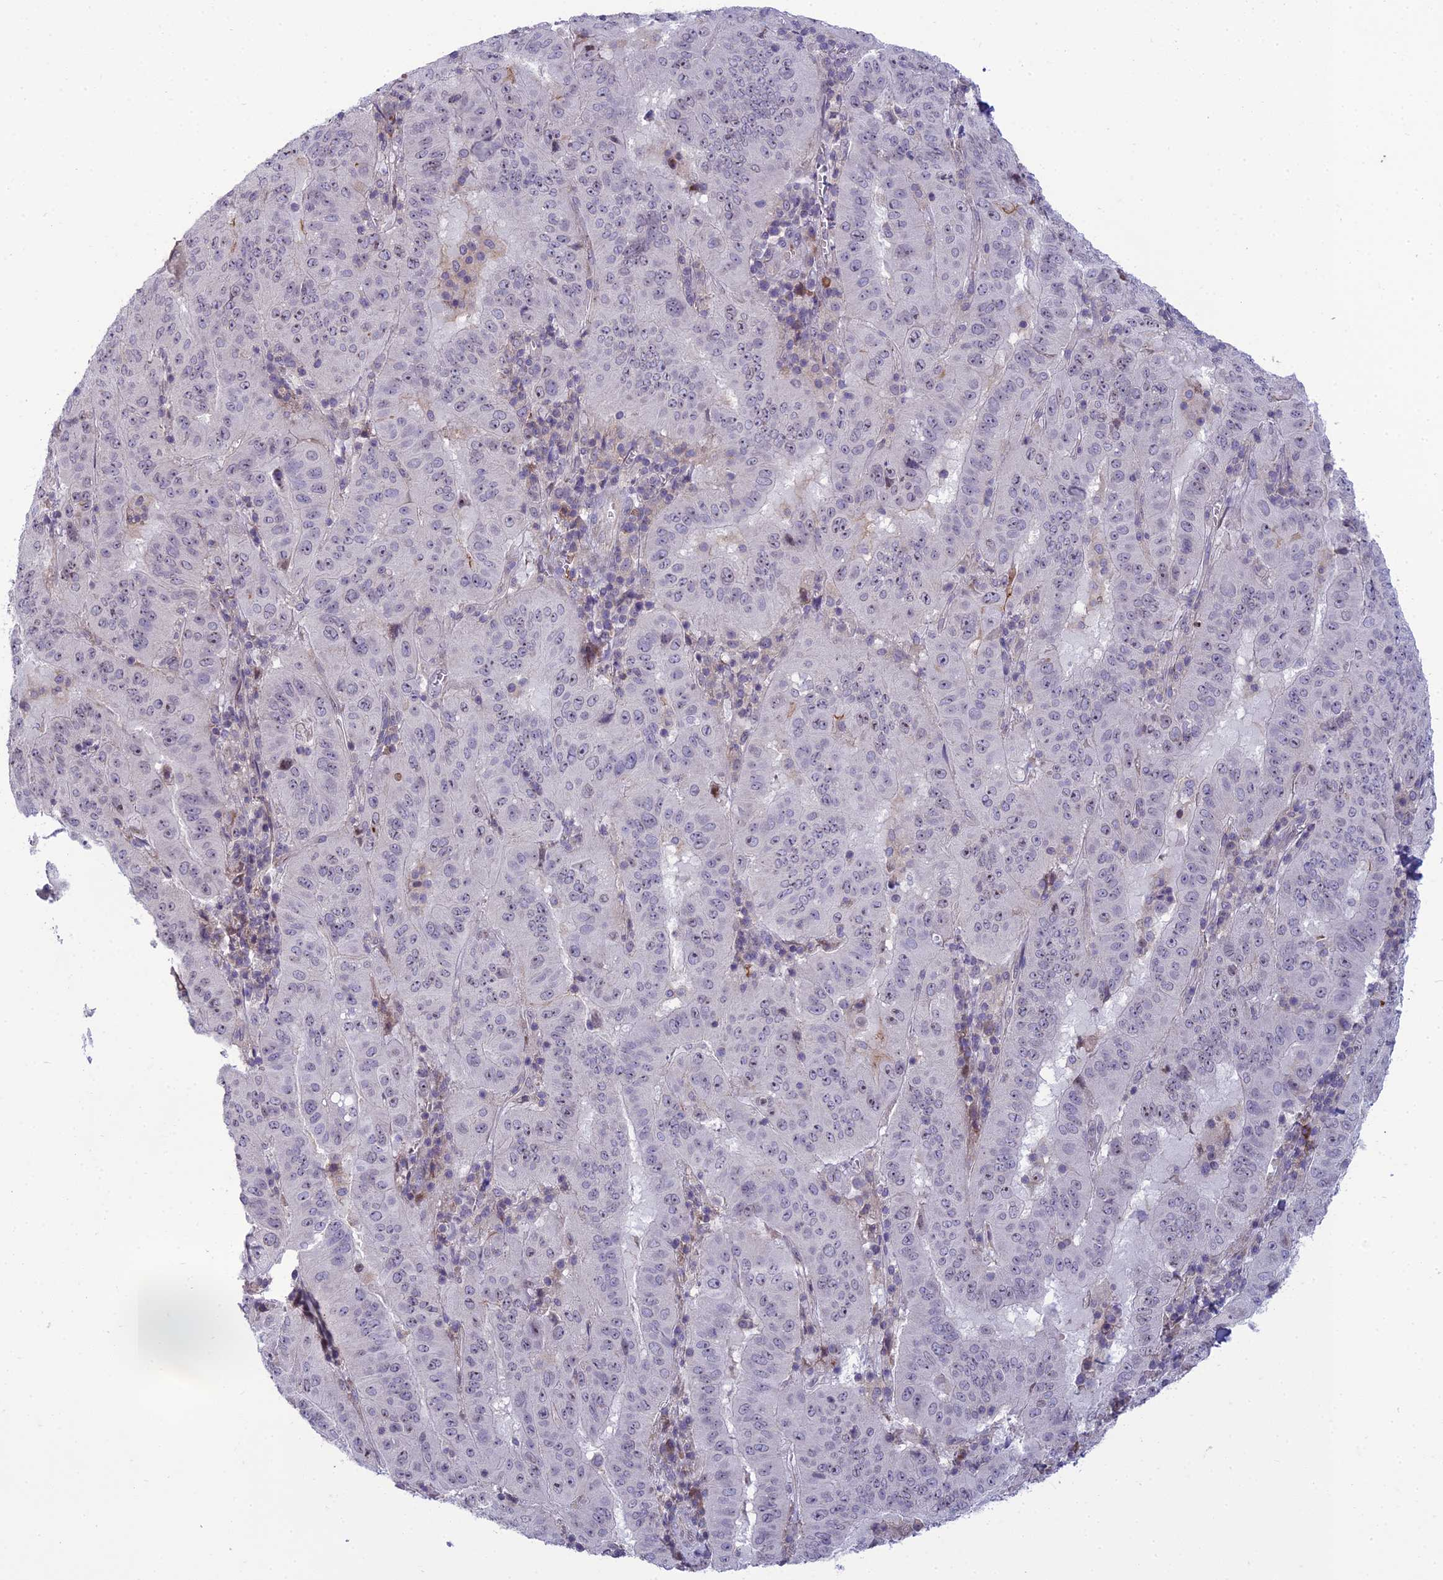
{"staining": {"intensity": "weak", "quantity": "<25%", "location": "nuclear"}, "tissue": "pancreatic cancer", "cell_type": "Tumor cells", "image_type": "cancer", "snomed": [{"axis": "morphology", "description": "Adenocarcinoma, NOS"}, {"axis": "topography", "description": "Pancreas"}], "caption": "This is an immunohistochemistry histopathology image of human pancreatic cancer. There is no staining in tumor cells.", "gene": "DTX2", "patient": {"sex": "male", "age": 63}}